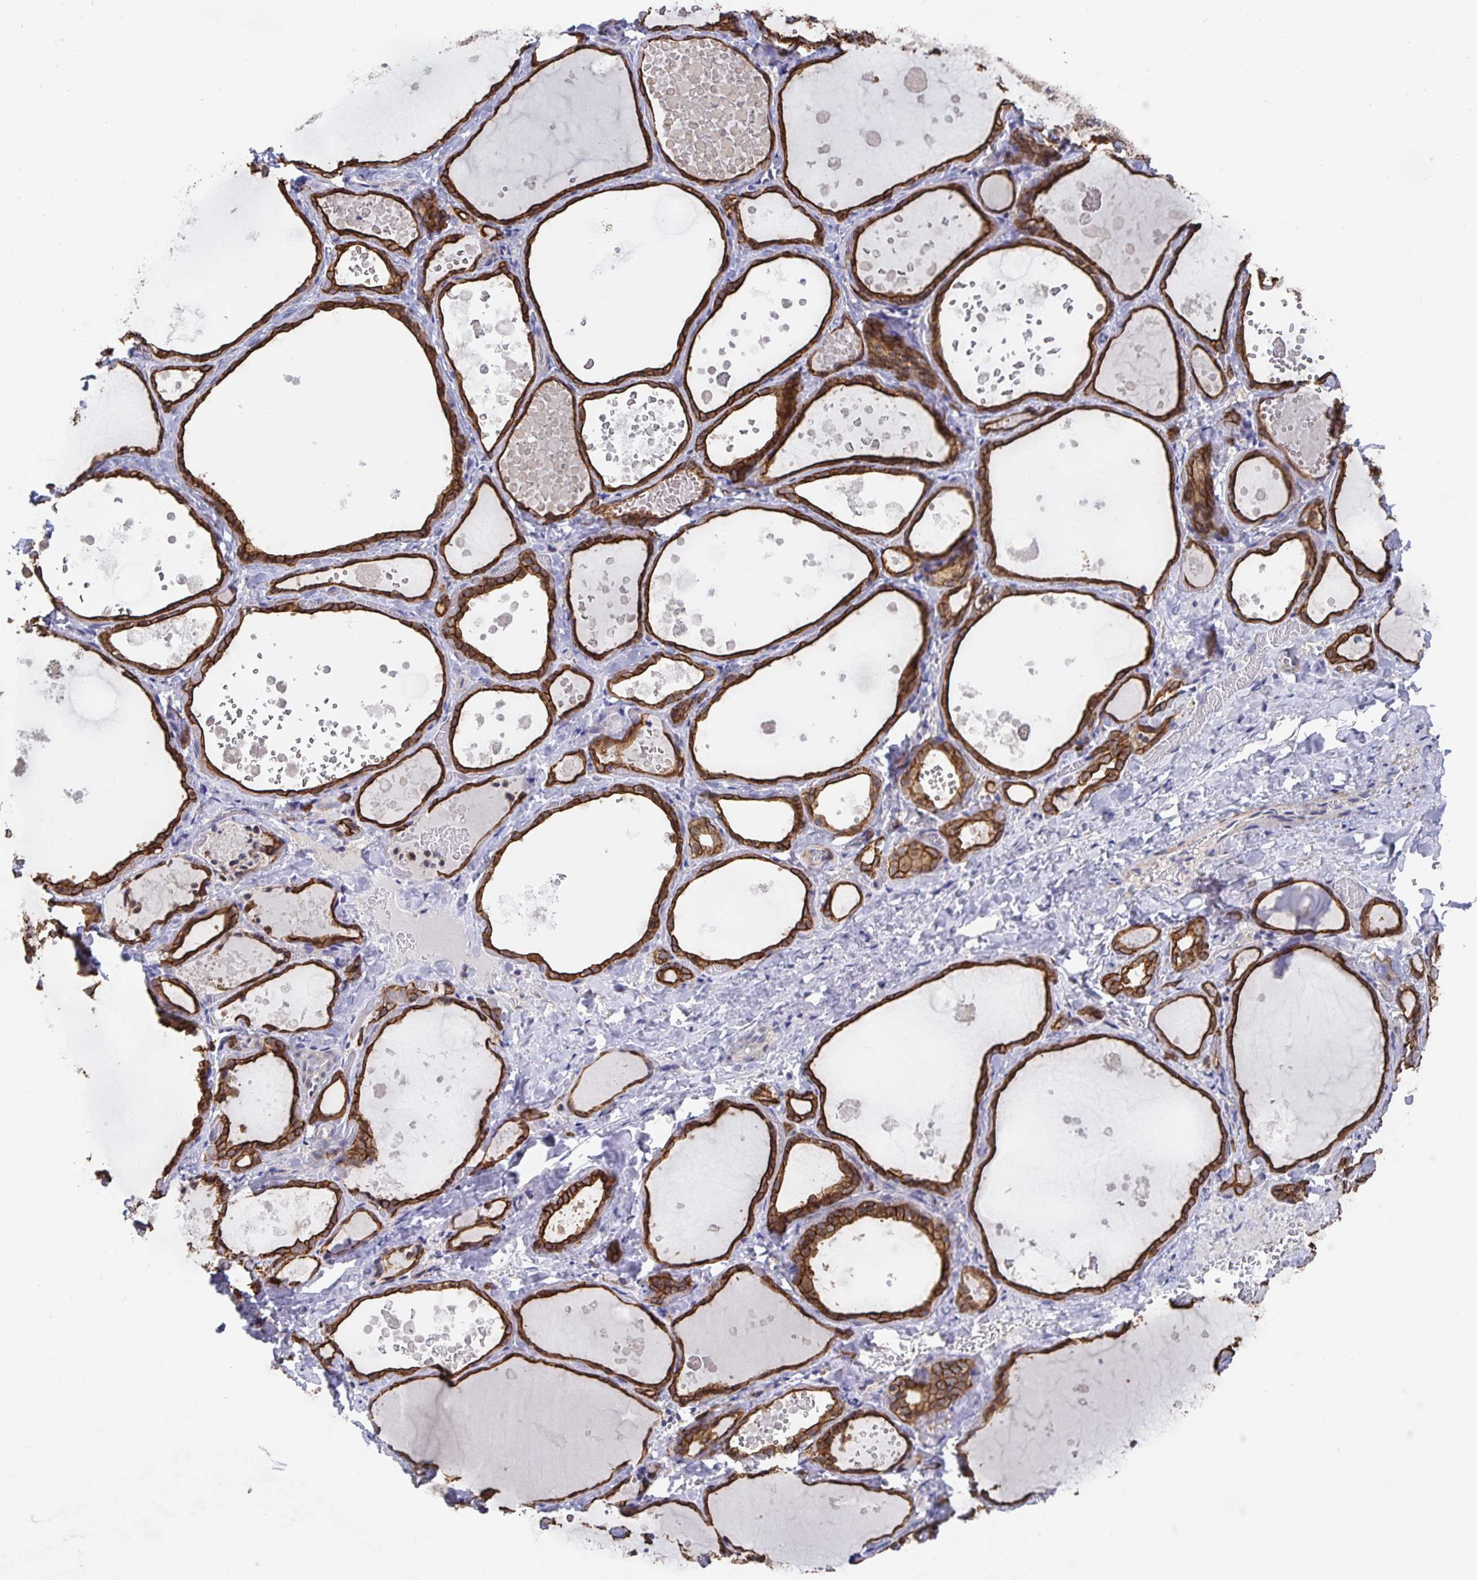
{"staining": {"intensity": "strong", "quantity": "25%-75%", "location": "cytoplasmic/membranous"}, "tissue": "thyroid gland", "cell_type": "Glandular cells", "image_type": "normal", "snomed": [{"axis": "morphology", "description": "Normal tissue, NOS"}, {"axis": "topography", "description": "Thyroid gland"}], "caption": "A micrograph of human thyroid gland stained for a protein exhibits strong cytoplasmic/membranous brown staining in glandular cells.", "gene": "ZIK1", "patient": {"sex": "female", "age": 56}}